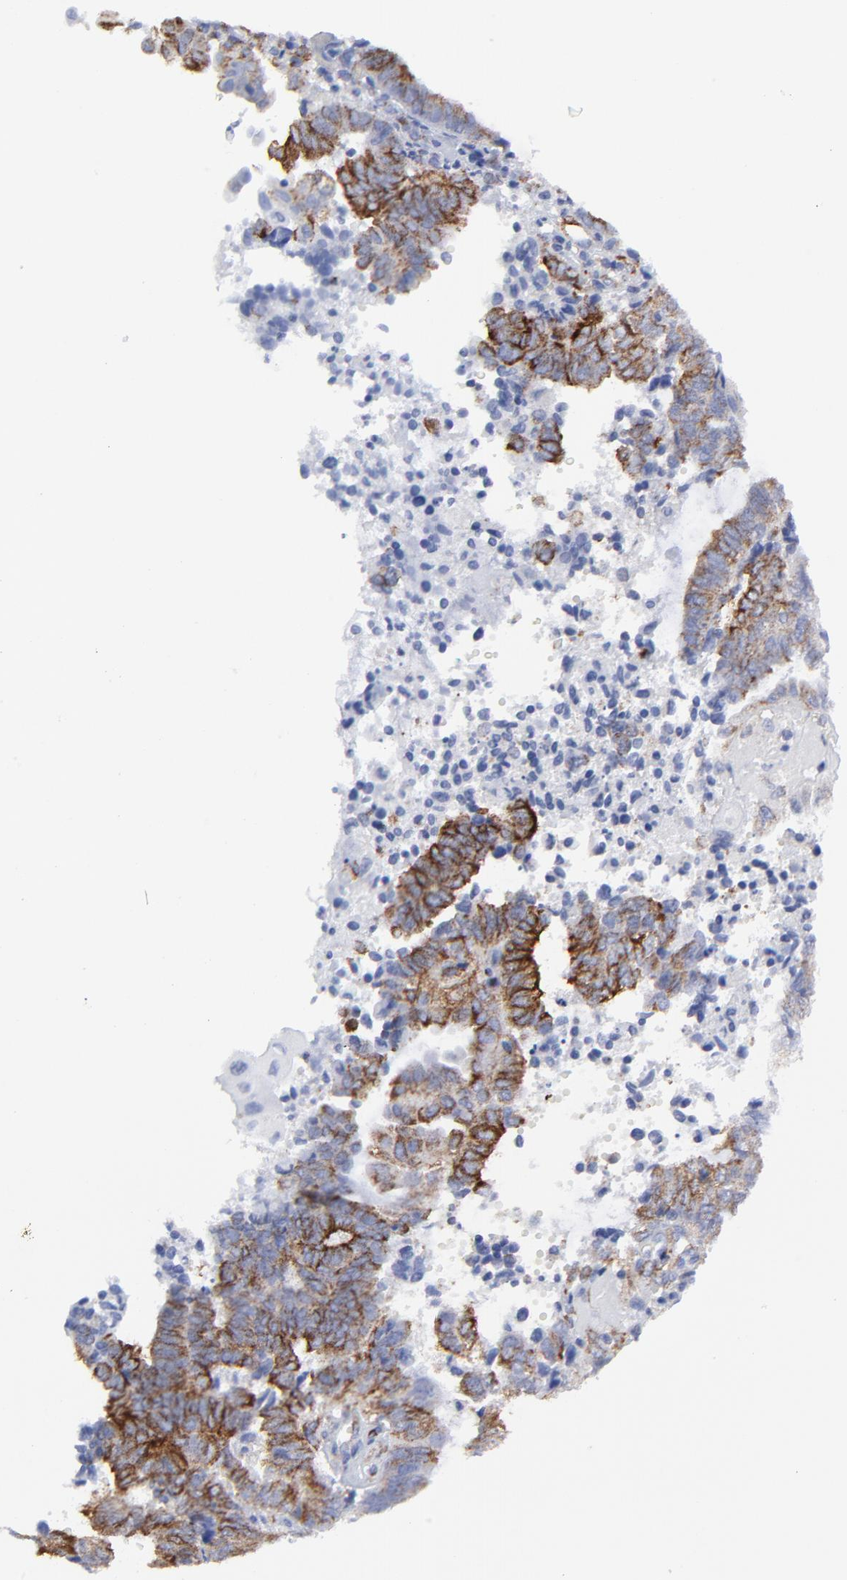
{"staining": {"intensity": "strong", "quantity": "25%-75%", "location": "cytoplasmic/membranous"}, "tissue": "endometrial cancer", "cell_type": "Tumor cells", "image_type": "cancer", "snomed": [{"axis": "morphology", "description": "Adenocarcinoma, NOS"}, {"axis": "topography", "description": "Uterus"}, {"axis": "topography", "description": "Endometrium"}], "caption": "Protein staining by IHC demonstrates strong cytoplasmic/membranous positivity in about 25%-75% of tumor cells in endometrial cancer (adenocarcinoma).", "gene": "CNTN3", "patient": {"sex": "female", "age": 70}}